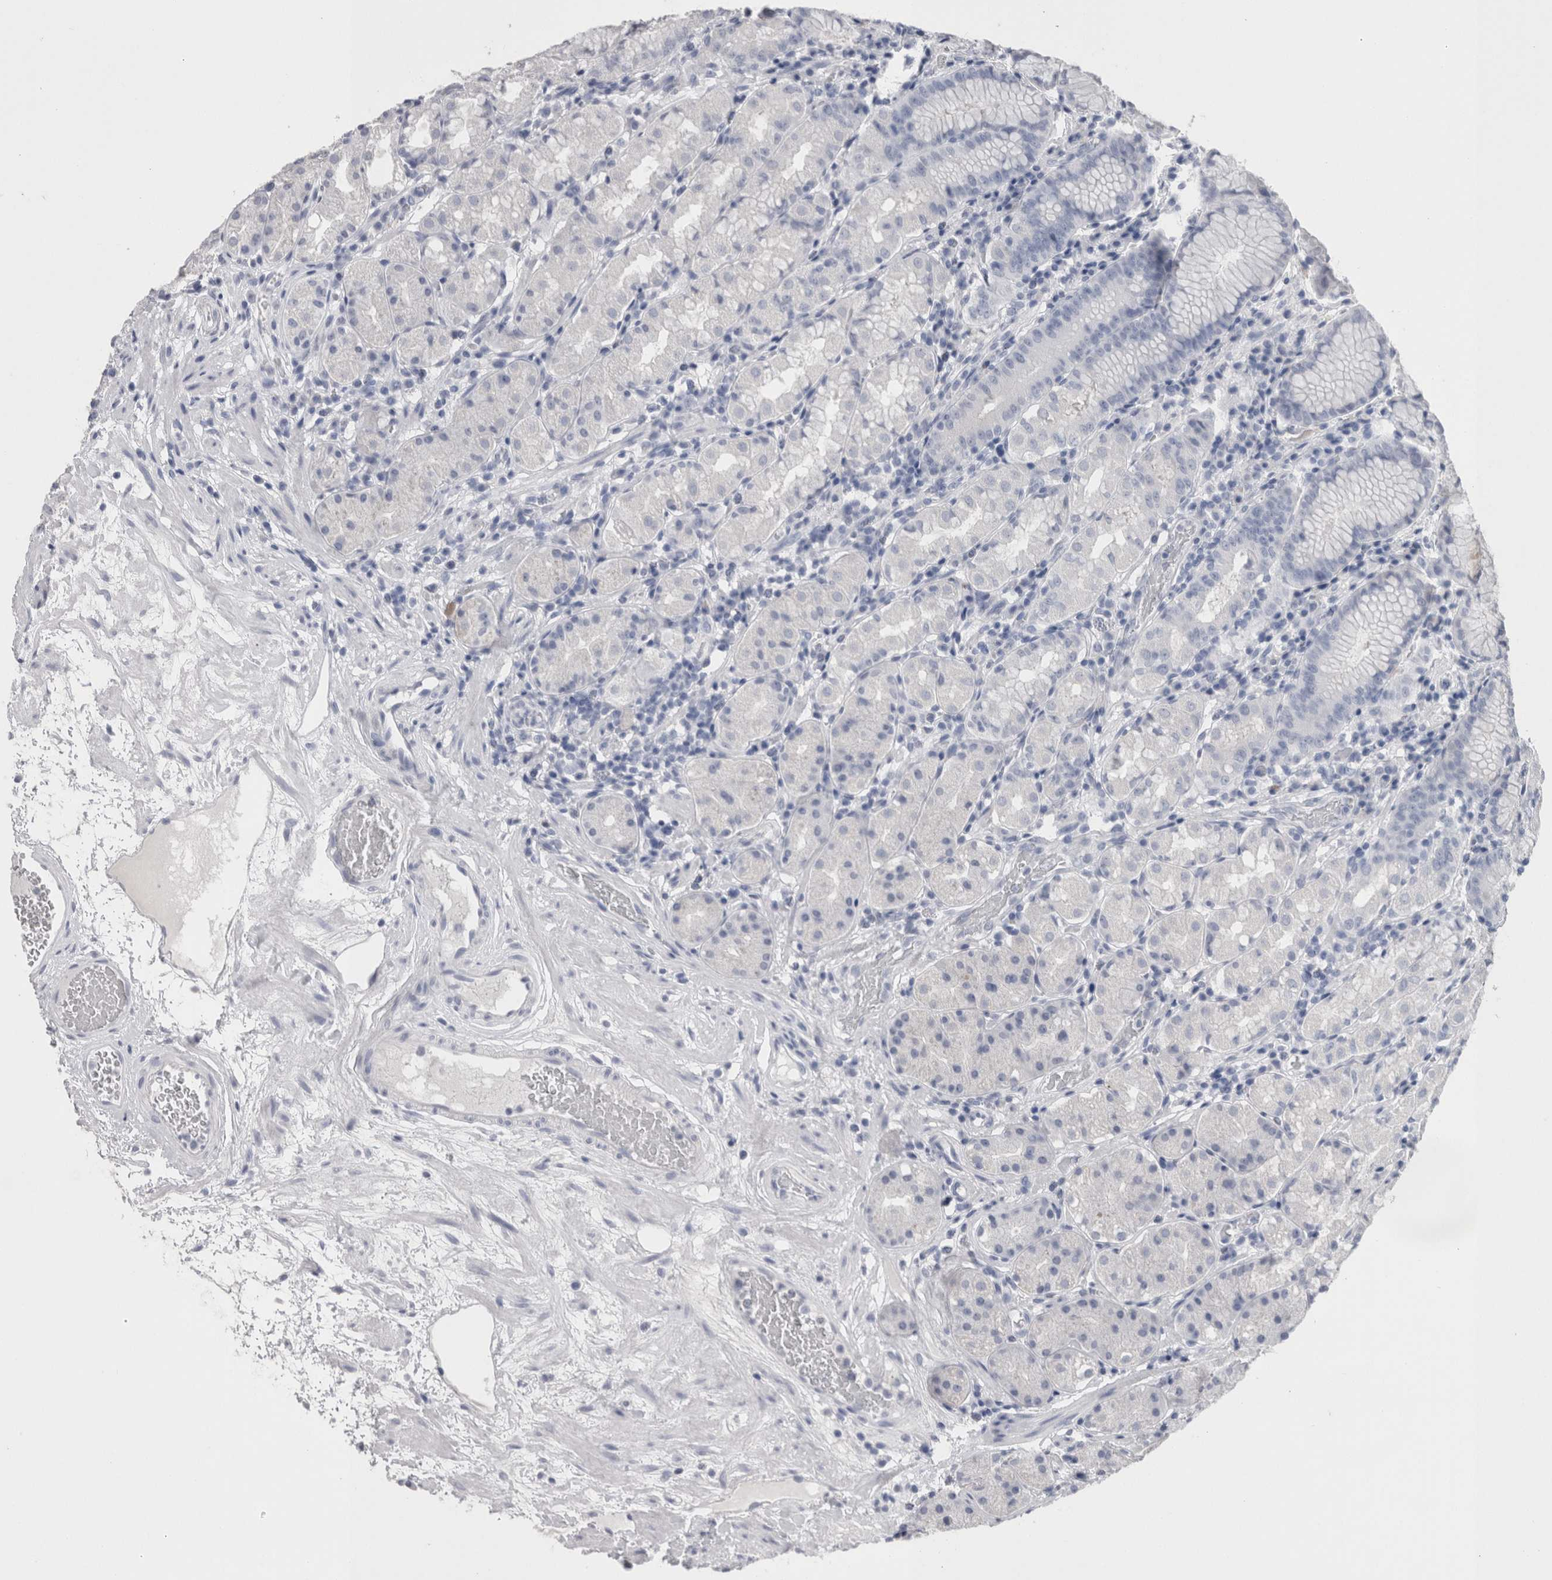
{"staining": {"intensity": "negative", "quantity": "none", "location": "none"}, "tissue": "stomach", "cell_type": "Glandular cells", "image_type": "normal", "snomed": [{"axis": "morphology", "description": "Normal tissue, NOS"}, {"axis": "topography", "description": "Stomach, lower"}], "caption": "High power microscopy photomicrograph of an immunohistochemistry (IHC) photomicrograph of normal stomach, revealing no significant expression in glandular cells.", "gene": "CA8", "patient": {"sex": "female", "age": 56}}